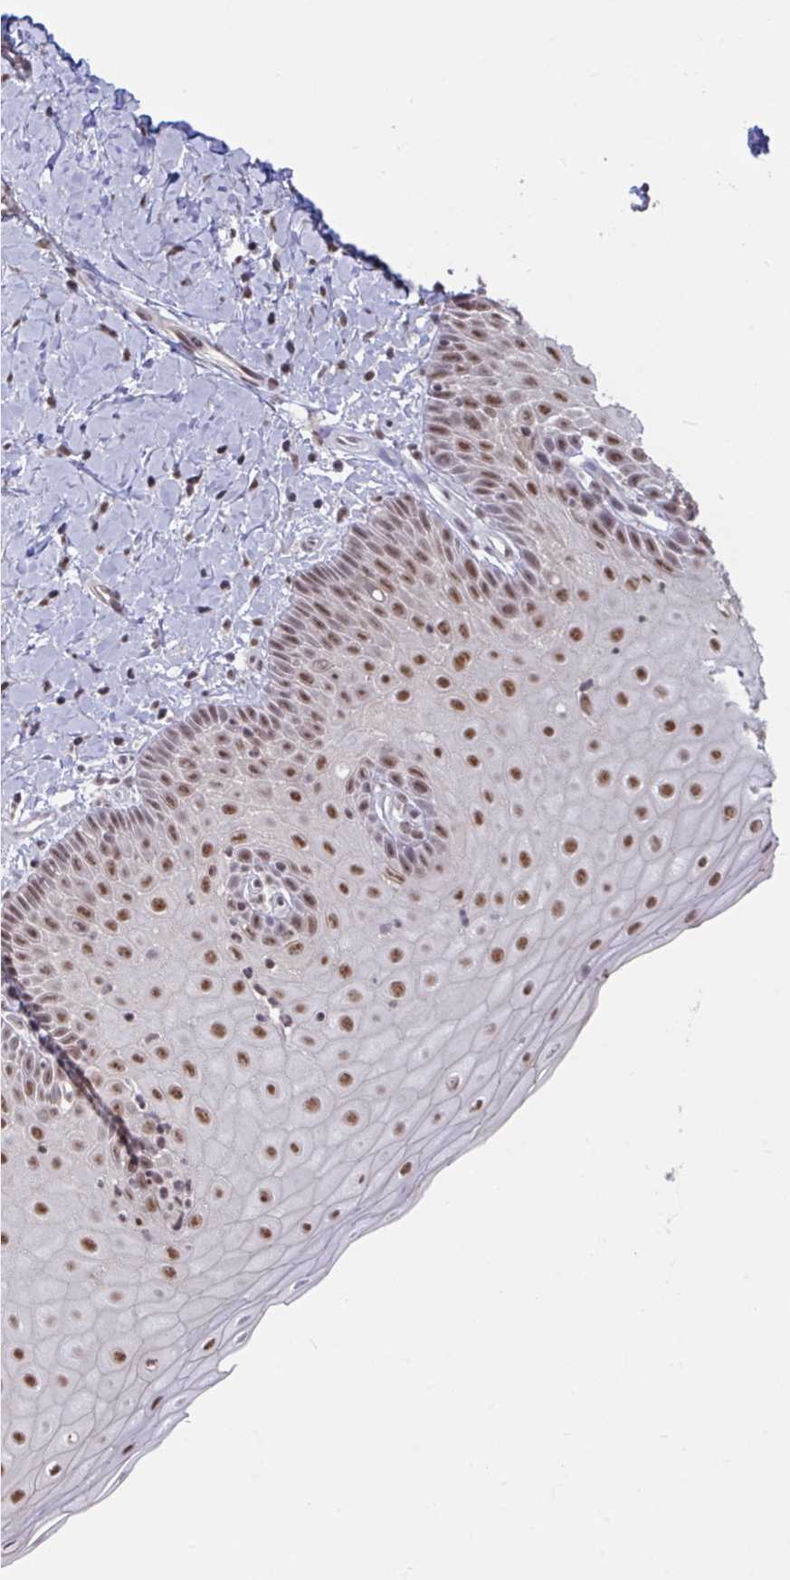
{"staining": {"intensity": "moderate", "quantity": ">75%", "location": "nuclear"}, "tissue": "cervix", "cell_type": "Glandular cells", "image_type": "normal", "snomed": [{"axis": "morphology", "description": "Normal tissue, NOS"}, {"axis": "topography", "description": "Cervix"}], "caption": "Cervix stained with immunohistochemistry (IHC) shows moderate nuclear positivity in about >75% of glandular cells.", "gene": "PUF60", "patient": {"sex": "female", "age": 37}}